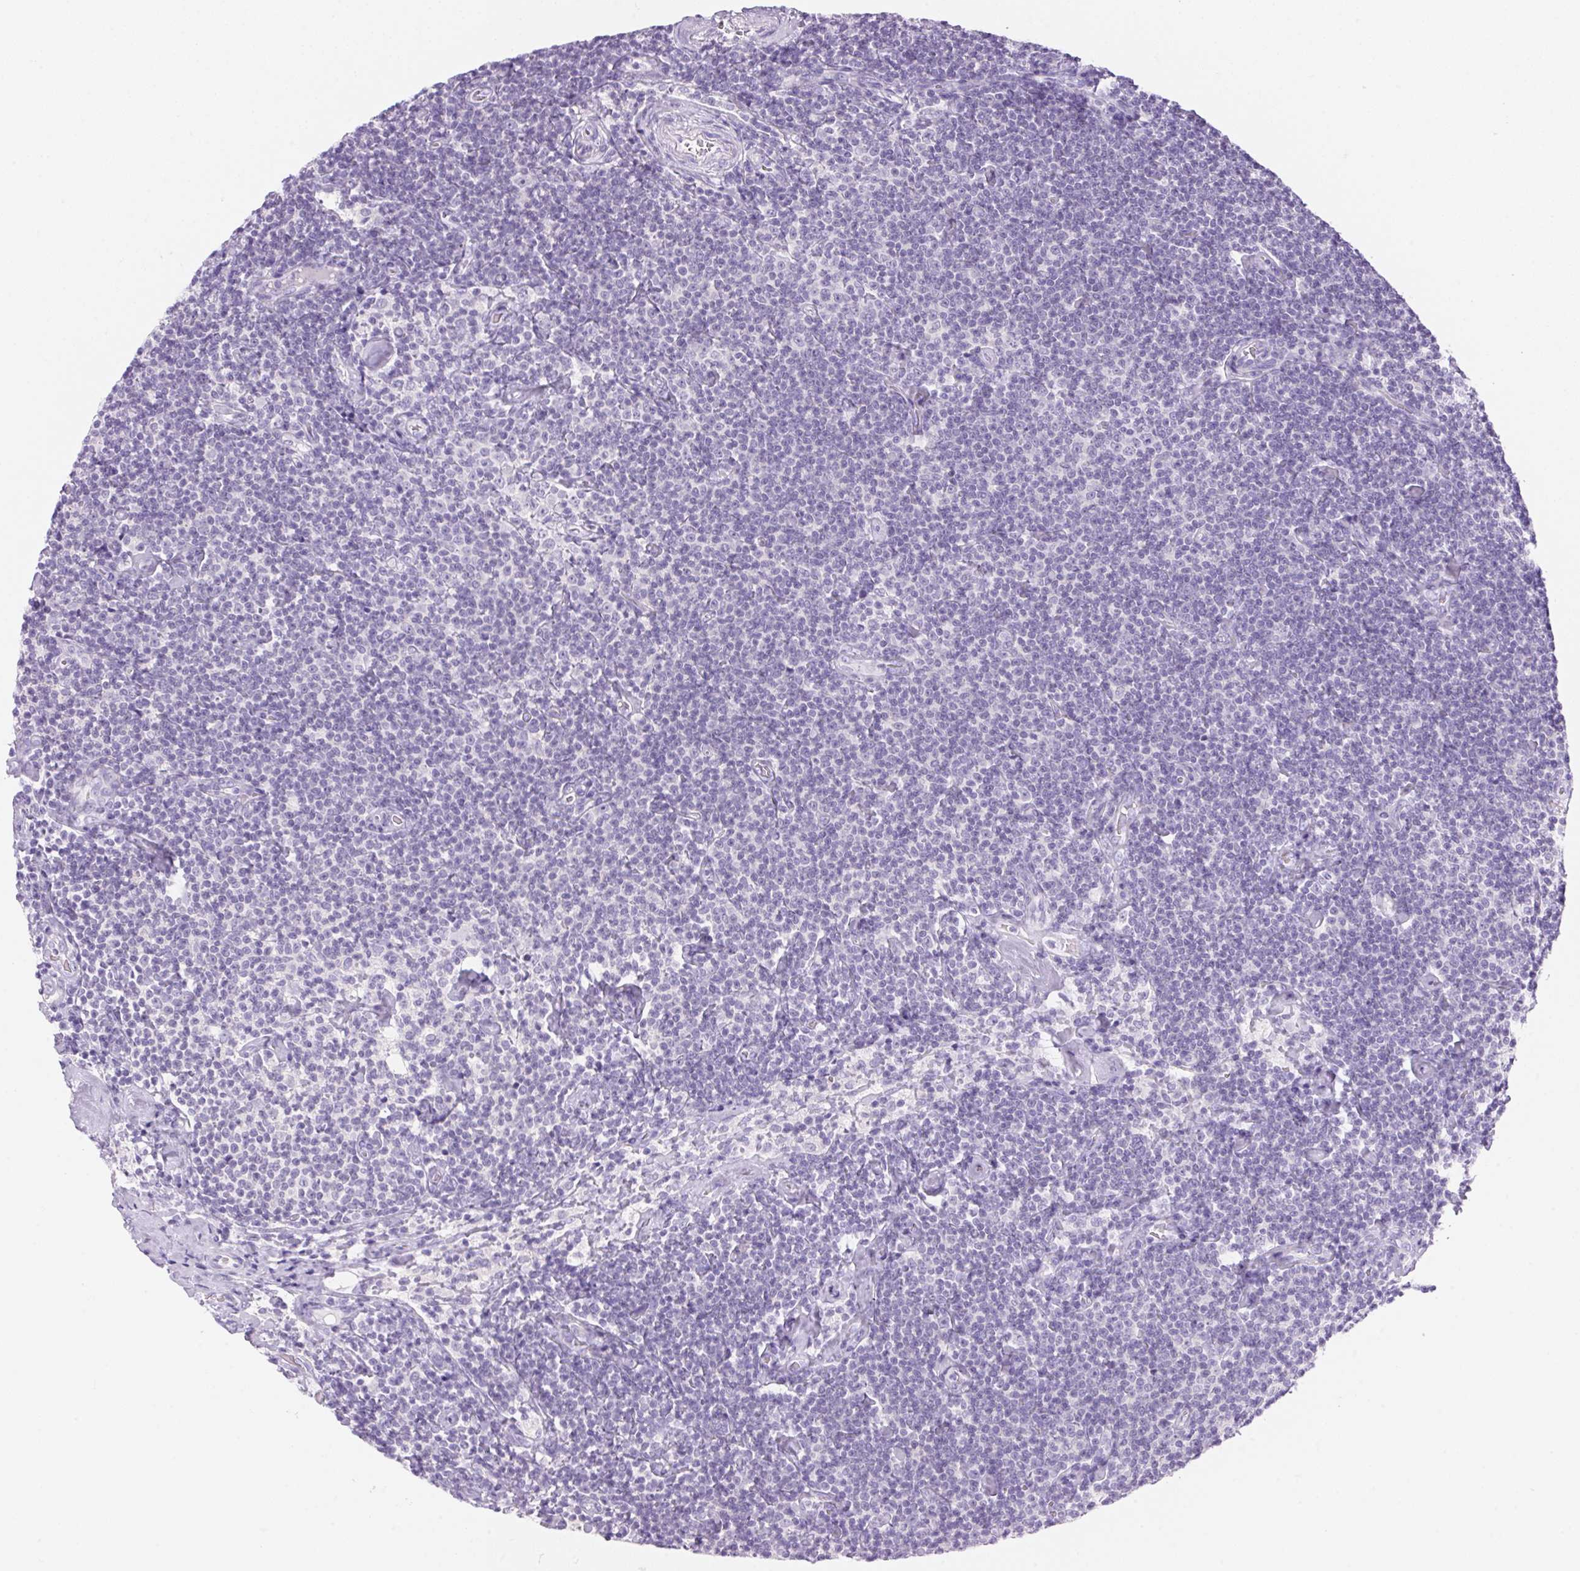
{"staining": {"intensity": "negative", "quantity": "none", "location": "none"}, "tissue": "lymphoma", "cell_type": "Tumor cells", "image_type": "cancer", "snomed": [{"axis": "morphology", "description": "Malignant lymphoma, non-Hodgkin's type, Low grade"}, {"axis": "topography", "description": "Lymph node"}], "caption": "Tumor cells are negative for brown protein staining in malignant lymphoma, non-Hodgkin's type (low-grade).", "gene": "DHCR24", "patient": {"sex": "male", "age": 81}}